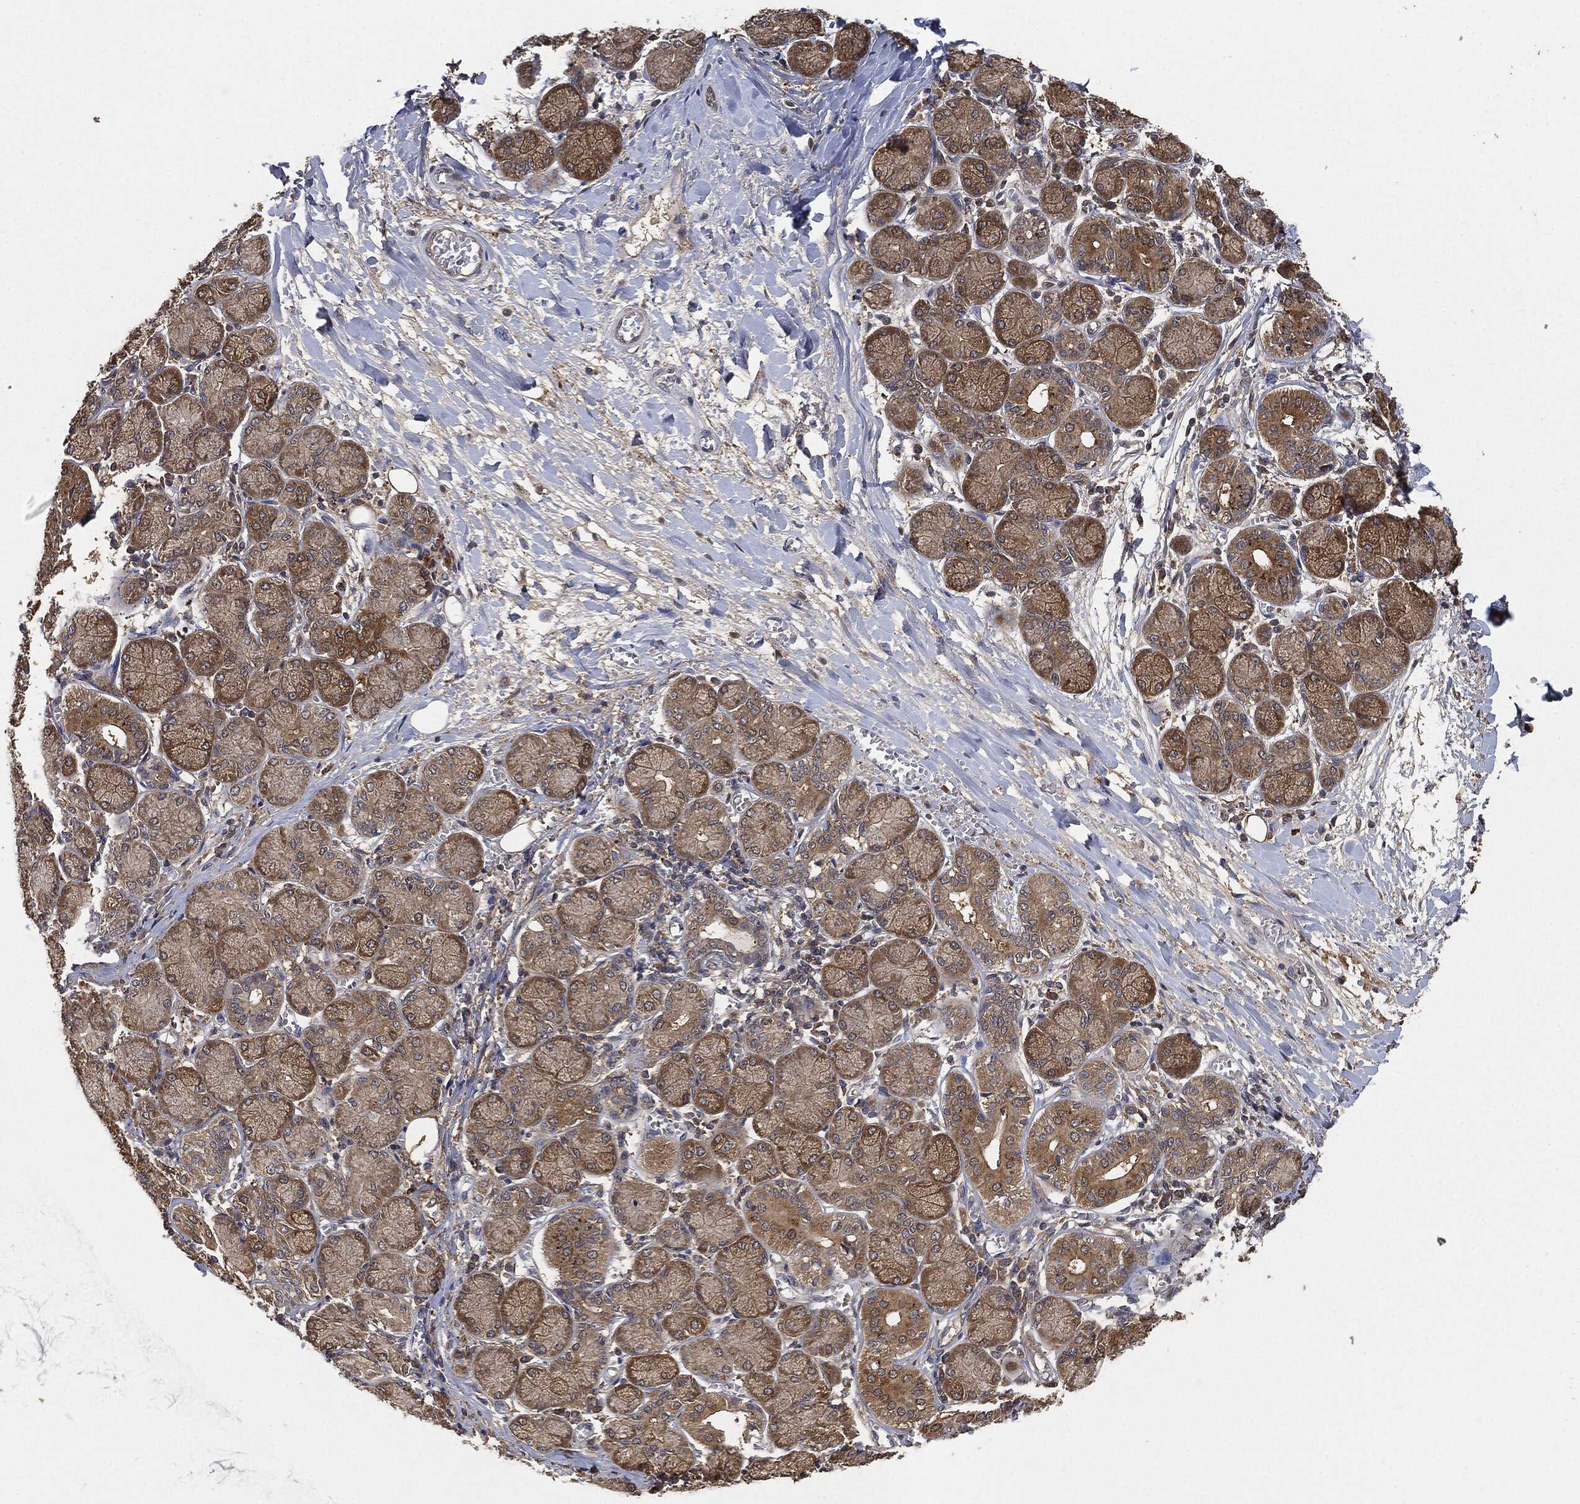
{"staining": {"intensity": "moderate", "quantity": ">75%", "location": "cytoplasmic/membranous"}, "tissue": "salivary gland", "cell_type": "Glandular cells", "image_type": "normal", "snomed": [{"axis": "morphology", "description": "Normal tissue, NOS"}, {"axis": "topography", "description": "Salivary gland"}, {"axis": "topography", "description": "Peripheral nerve tissue"}], "caption": "Moderate cytoplasmic/membranous positivity is present in approximately >75% of glandular cells in benign salivary gland. (Brightfield microscopy of DAB IHC at high magnification).", "gene": "BRAF", "patient": {"sex": "female", "age": 24}}